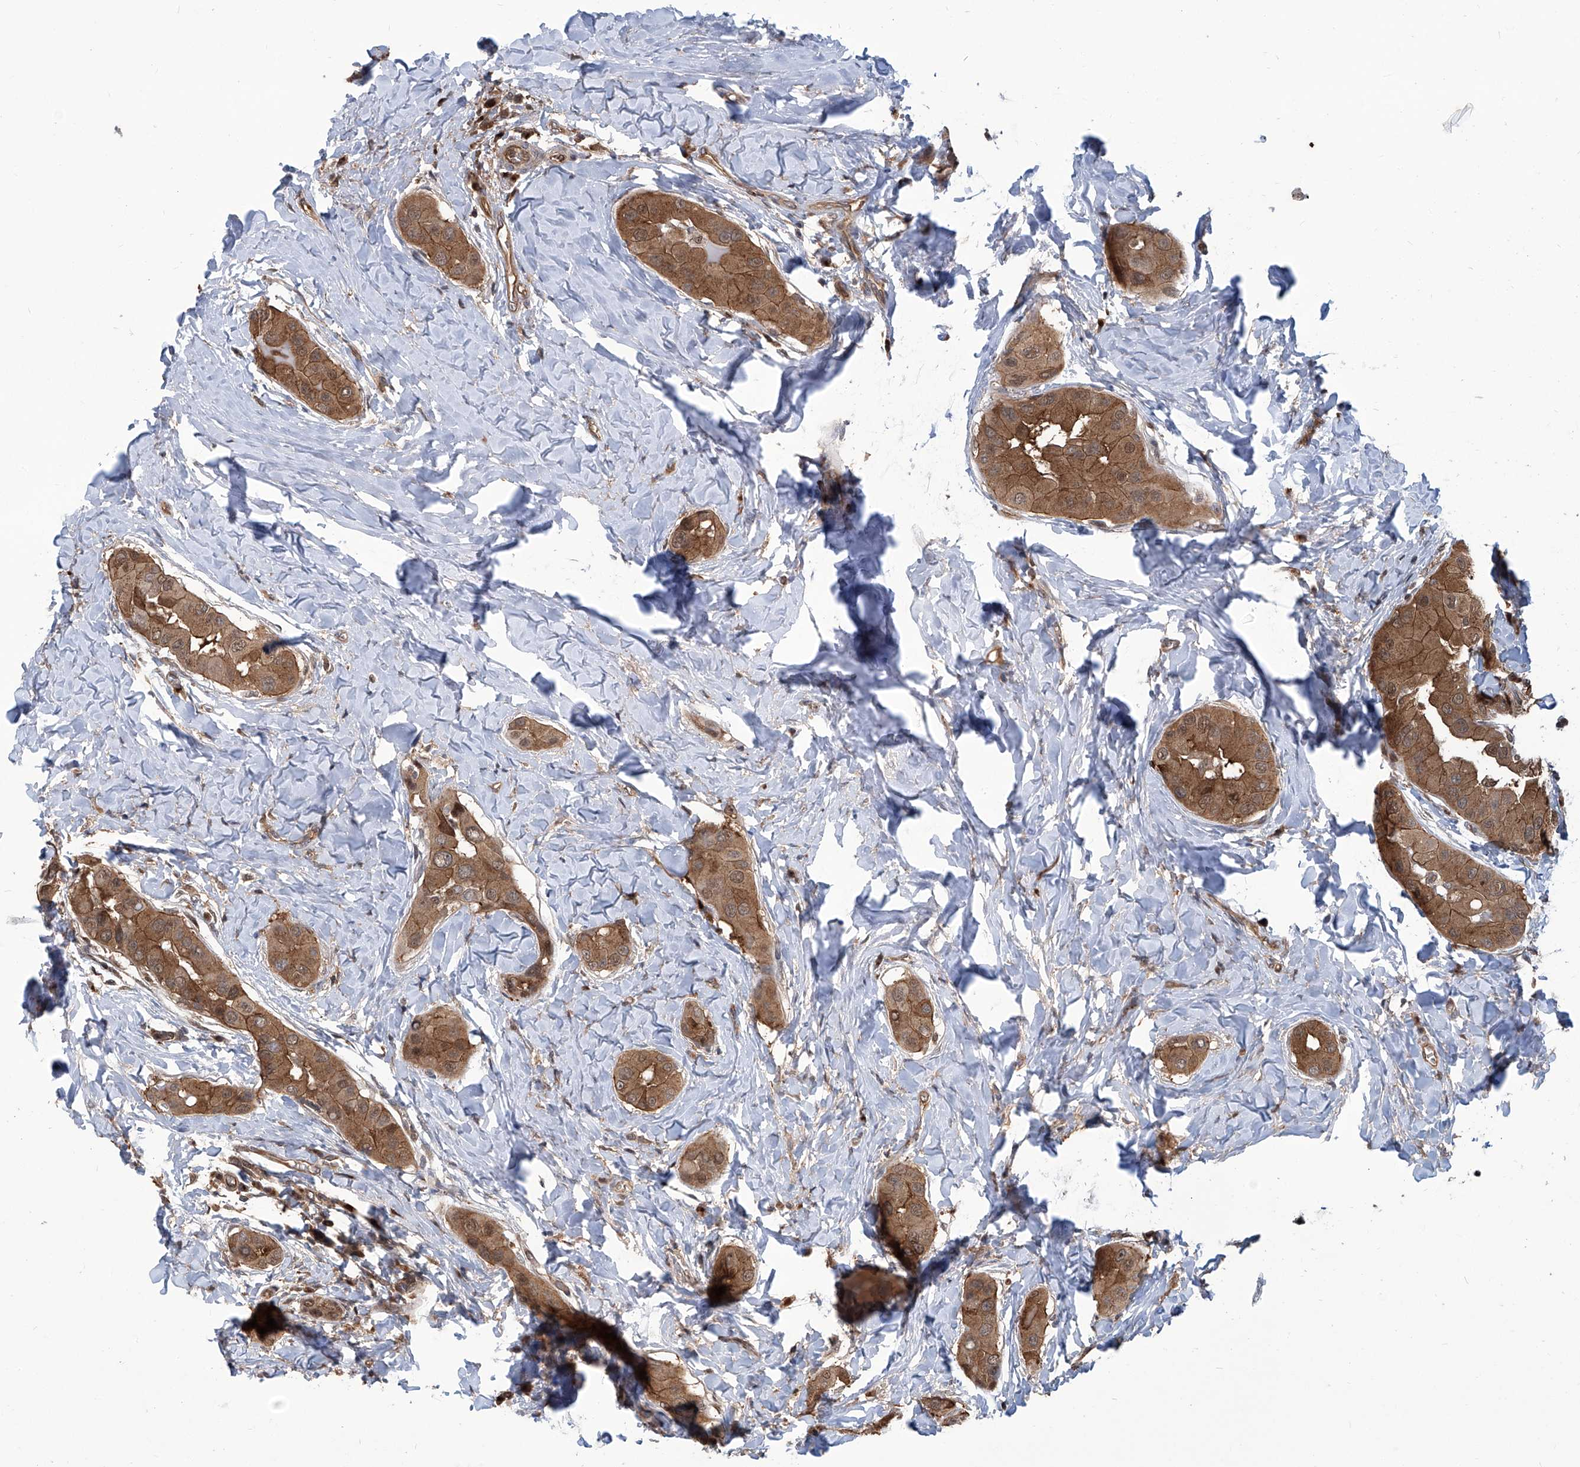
{"staining": {"intensity": "moderate", "quantity": ">75%", "location": "cytoplasmic/membranous,nuclear"}, "tissue": "thyroid cancer", "cell_type": "Tumor cells", "image_type": "cancer", "snomed": [{"axis": "morphology", "description": "Papillary adenocarcinoma, NOS"}, {"axis": "topography", "description": "Thyroid gland"}], "caption": "Immunohistochemistry photomicrograph of thyroid cancer (papillary adenocarcinoma) stained for a protein (brown), which exhibits medium levels of moderate cytoplasmic/membranous and nuclear staining in about >75% of tumor cells.", "gene": "PSMB1", "patient": {"sex": "male", "age": 33}}